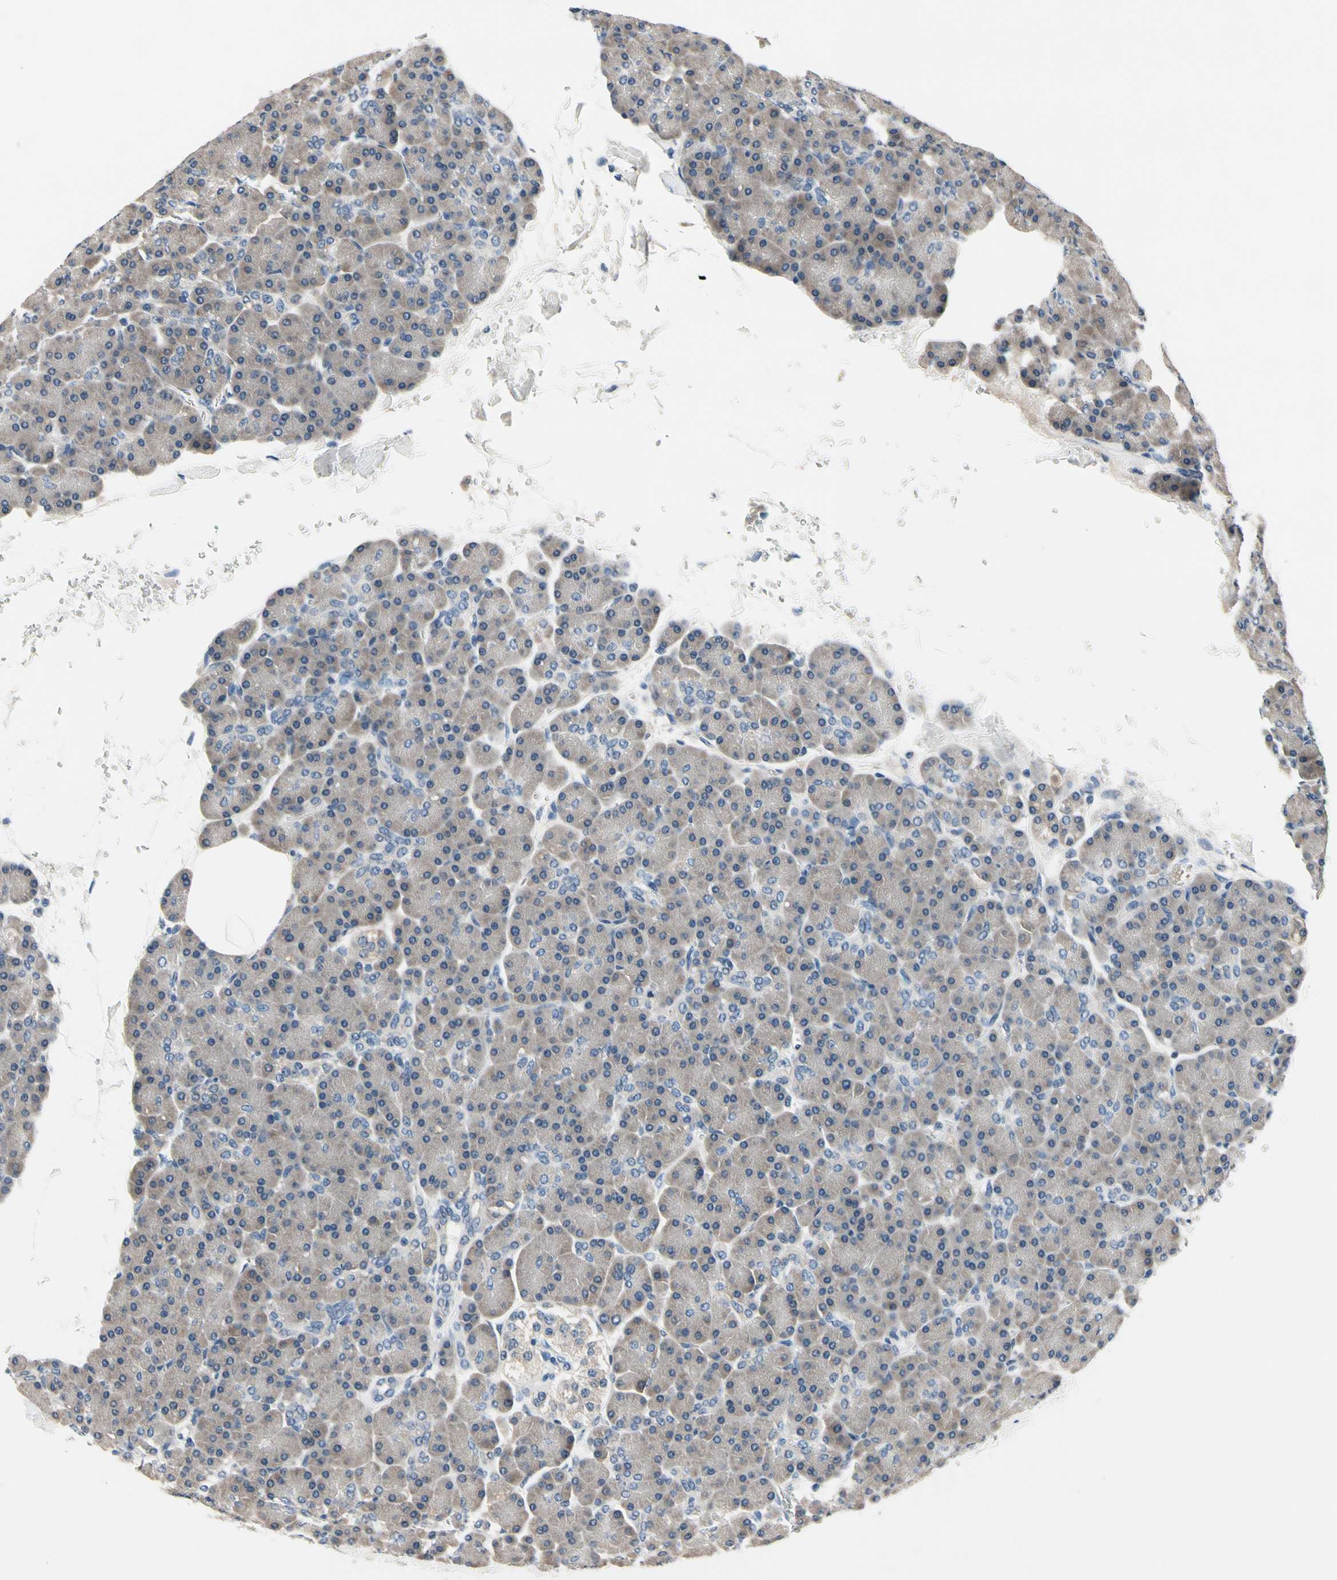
{"staining": {"intensity": "moderate", "quantity": ">75%", "location": "cytoplasmic/membranous"}, "tissue": "pancreas", "cell_type": "Exocrine glandular cells", "image_type": "normal", "snomed": [{"axis": "morphology", "description": "Normal tissue, NOS"}, {"axis": "topography", "description": "Pancreas"}], "caption": "Immunohistochemical staining of unremarkable pancreas shows >75% levels of moderate cytoplasmic/membranous protein positivity in approximately >75% of exocrine glandular cells.", "gene": "SELENOK", "patient": {"sex": "female", "age": 43}}